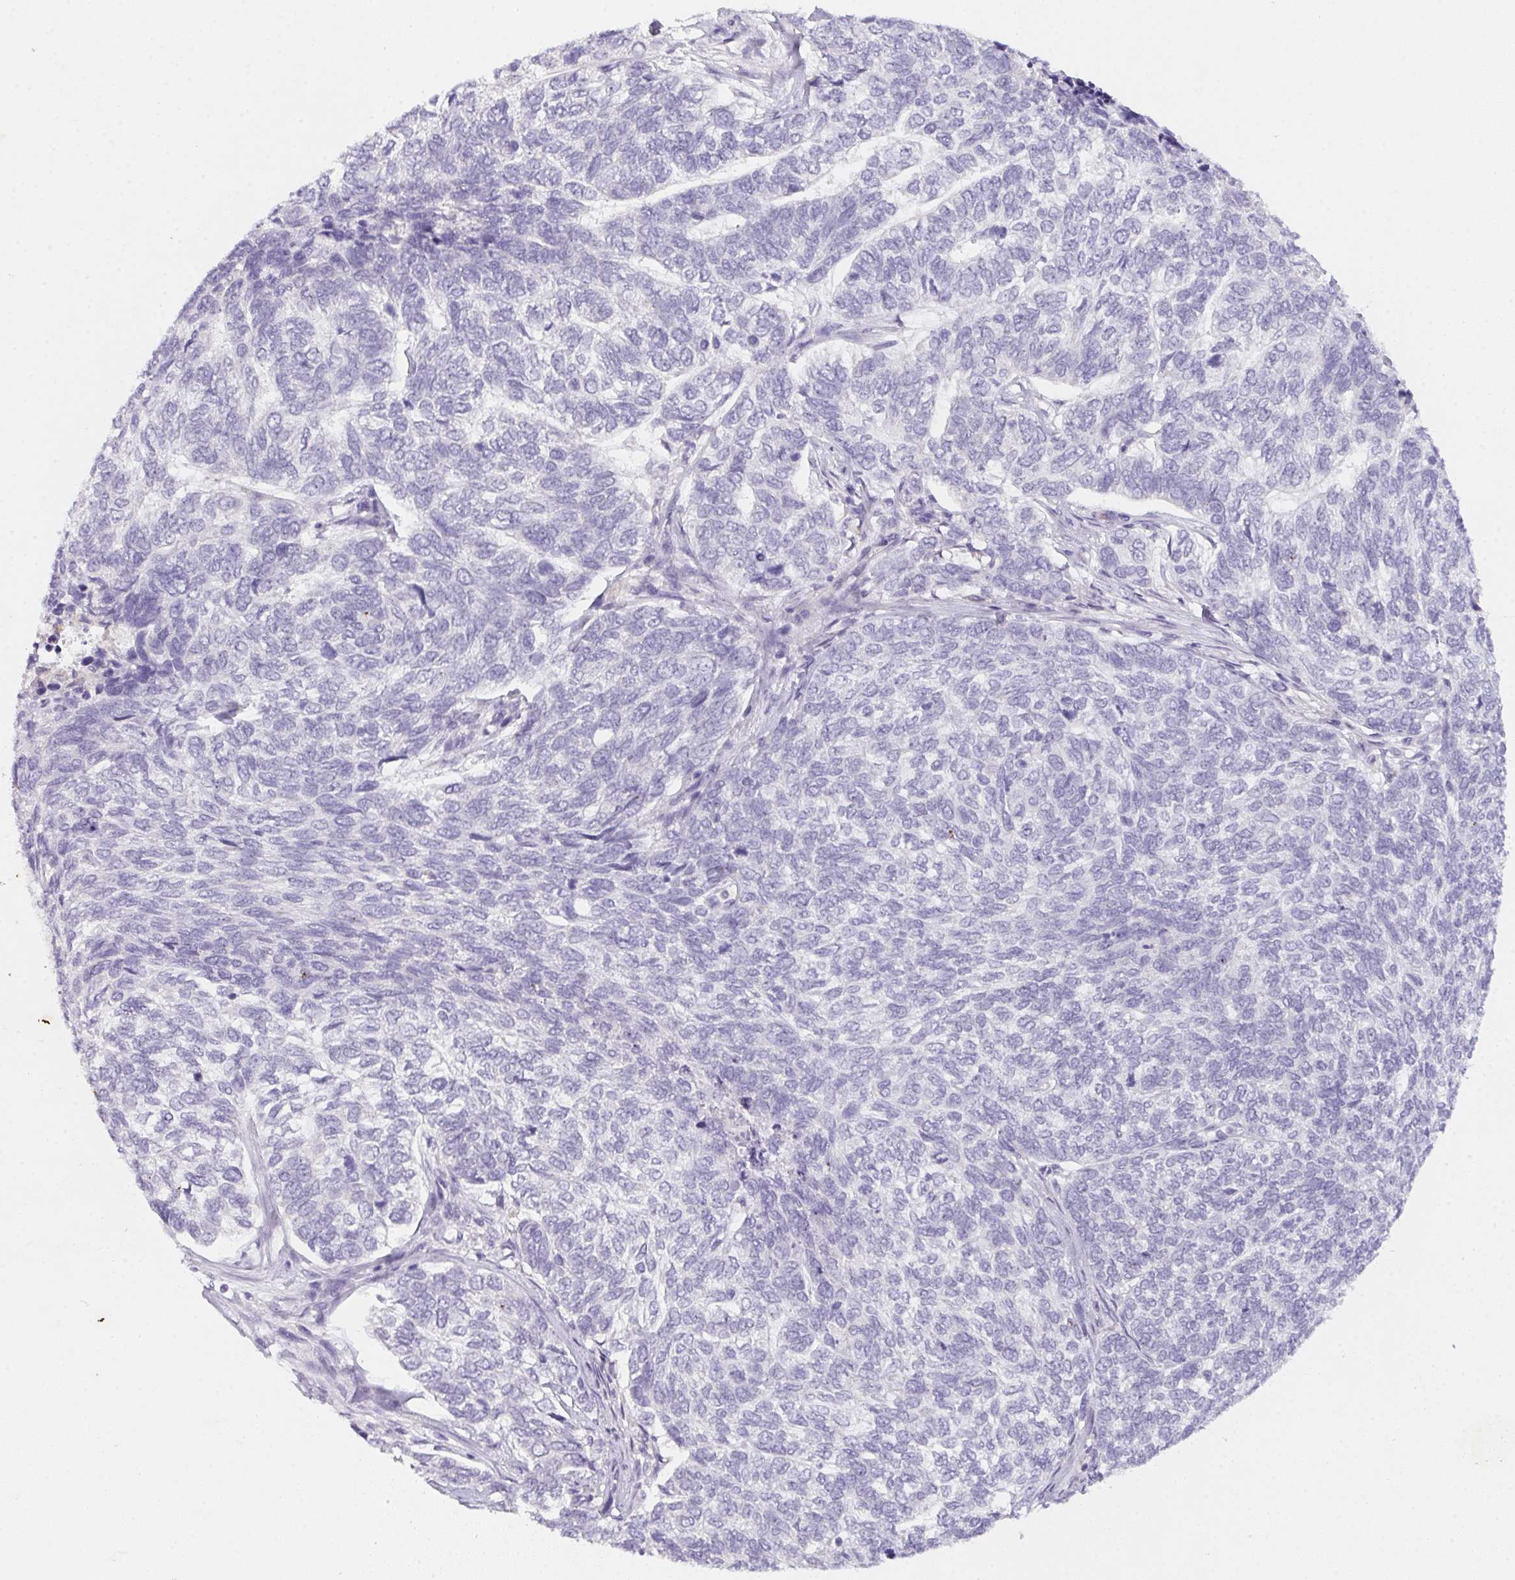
{"staining": {"intensity": "negative", "quantity": "none", "location": "none"}, "tissue": "skin cancer", "cell_type": "Tumor cells", "image_type": "cancer", "snomed": [{"axis": "morphology", "description": "Basal cell carcinoma"}, {"axis": "topography", "description": "Skin"}], "caption": "Tumor cells are negative for protein expression in human basal cell carcinoma (skin). The staining was performed using DAB (3,3'-diaminobenzidine) to visualize the protein expression in brown, while the nuclei were stained in blue with hematoxylin (Magnification: 20x).", "gene": "DCD", "patient": {"sex": "female", "age": 65}}